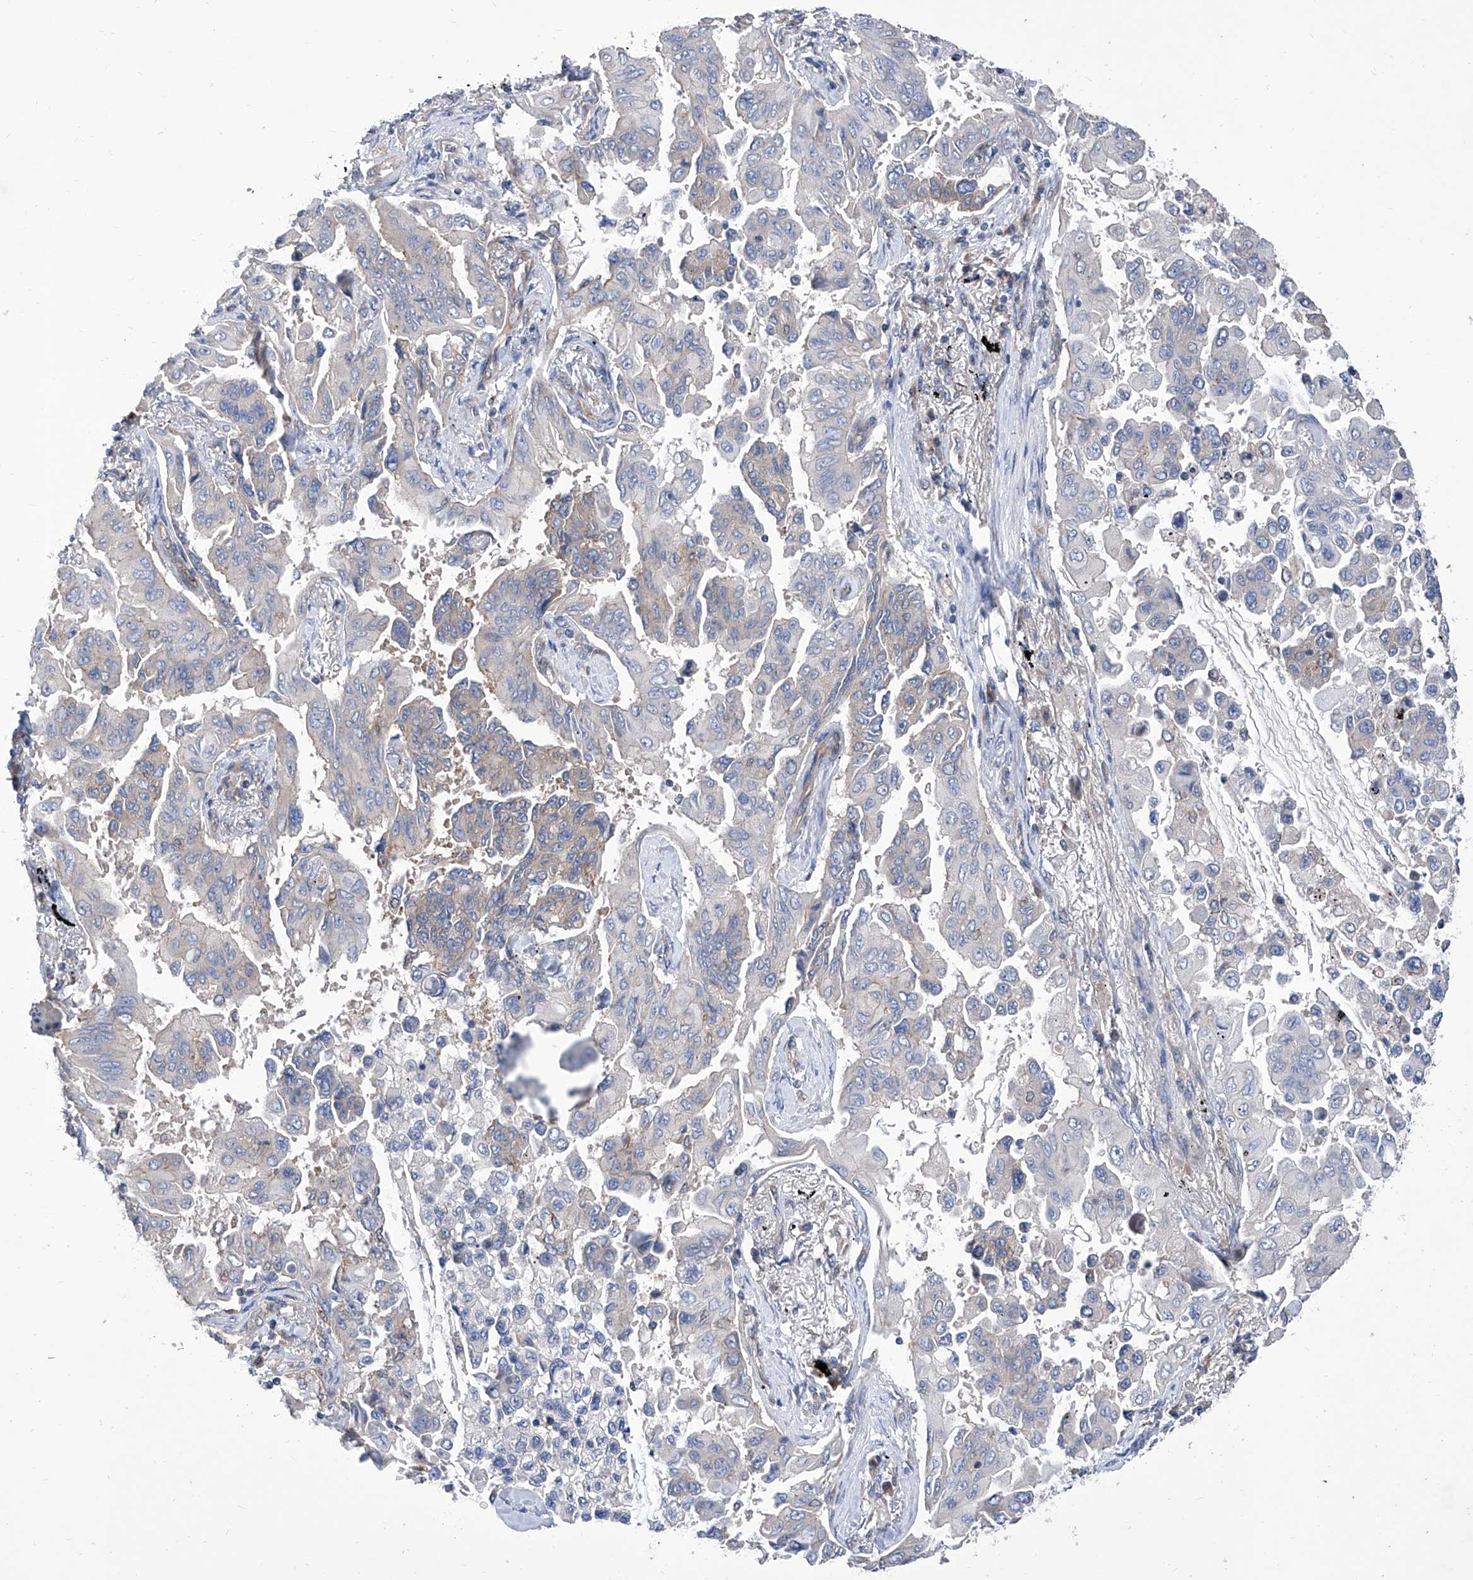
{"staining": {"intensity": "negative", "quantity": "none", "location": "none"}, "tissue": "lung cancer", "cell_type": "Tumor cells", "image_type": "cancer", "snomed": [{"axis": "morphology", "description": "Adenocarcinoma, NOS"}, {"axis": "topography", "description": "Lung"}], "caption": "Immunohistochemistry image of lung adenocarcinoma stained for a protein (brown), which shows no staining in tumor cells.", "gene": "TJAP1", "patient": {"sex": "female", "age": 67}}